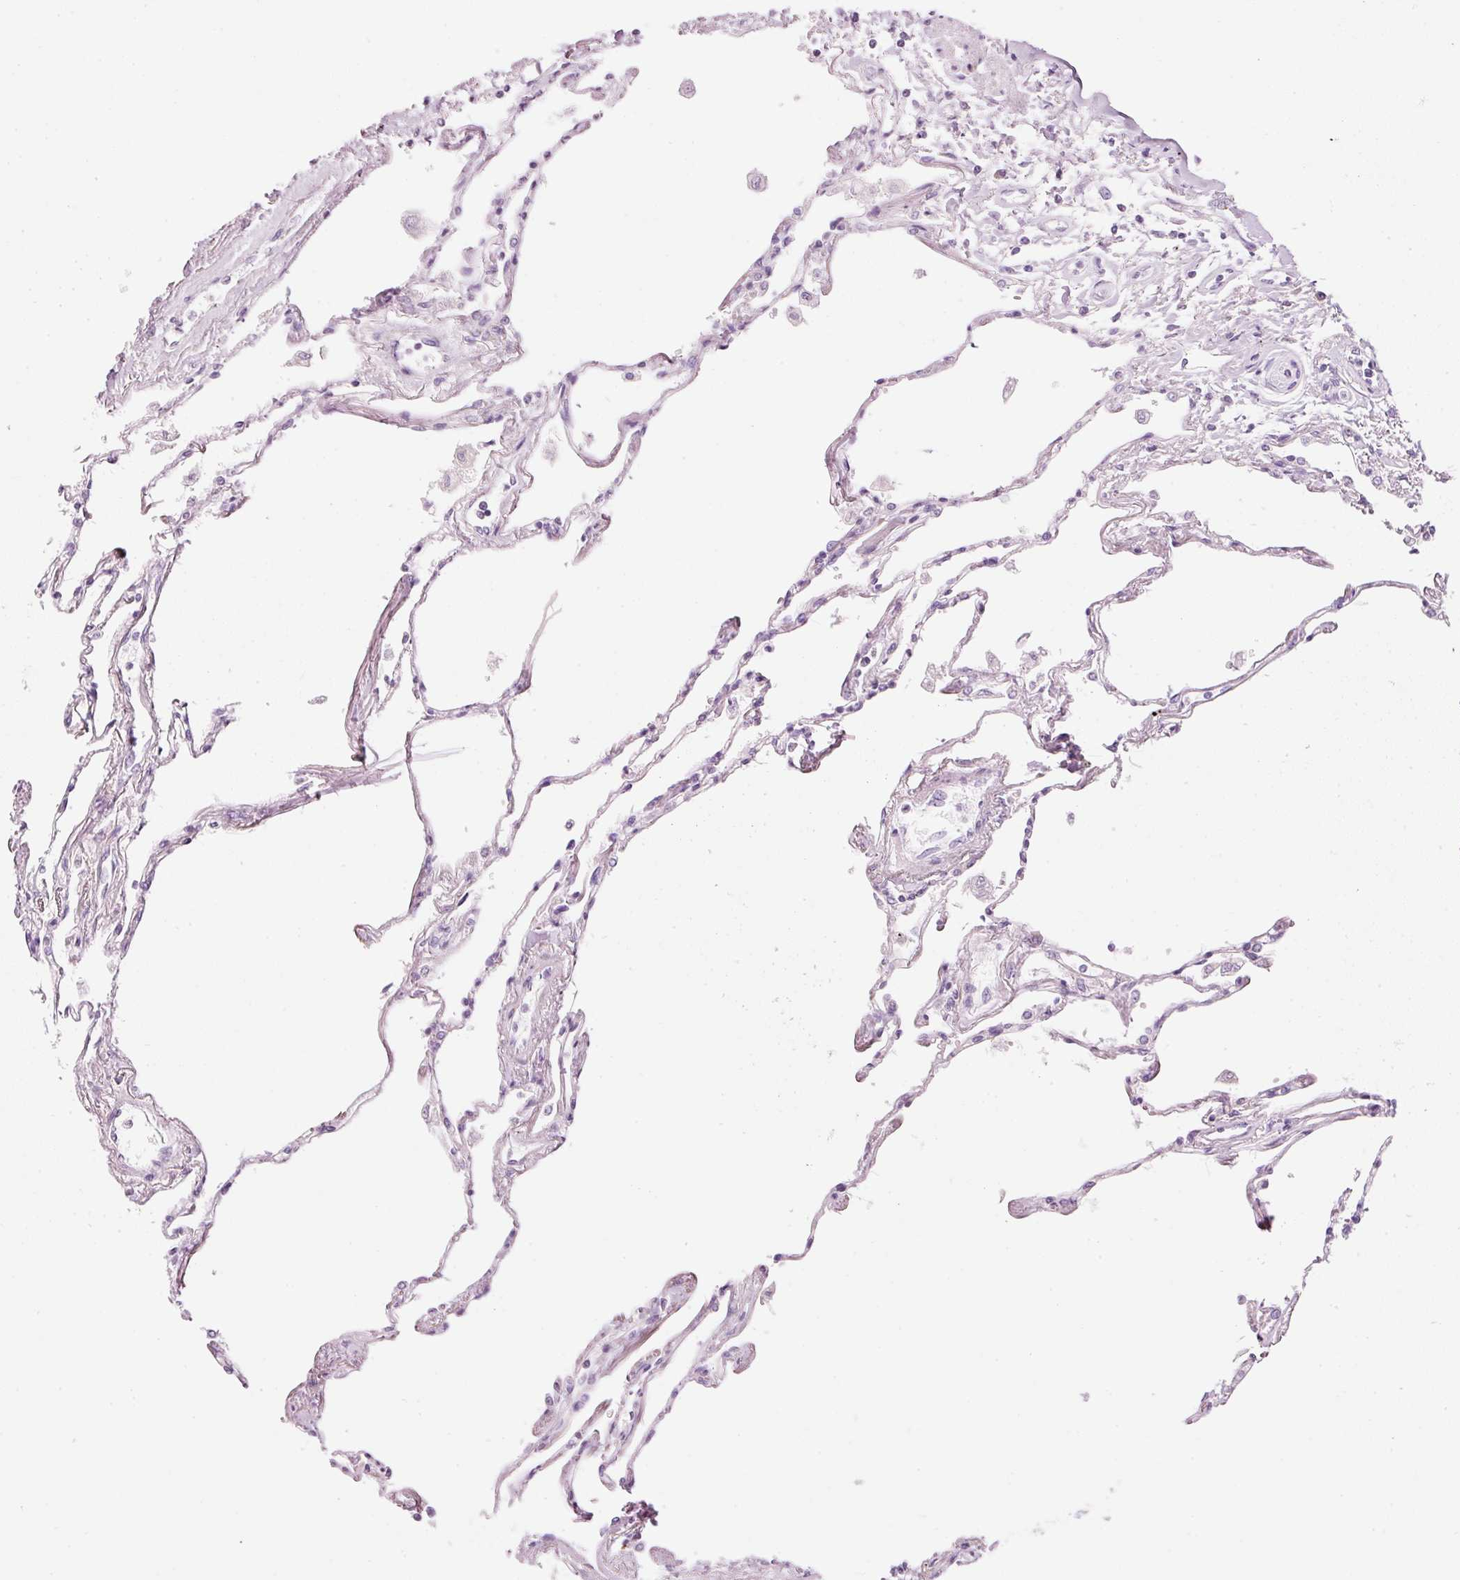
{"staining": {"intensity": "negative", "quantity": "none", "location": "none"}, "tissue": "lung", "cell_type": "Alveolar cells", "image_type": "normal", "snomed": [{"axis": "morphology", "description": "Normal tissue, NOS"}, {"axis": "topography", "description": "Lung"}], "caption": "An immunohistochemistry (IHC) photomicrograph of benign lung is shown. There is no staining in alveolar cells of lung. The staining was performed using DAB (3,3'-diaminobenzidine) to visualize the protein expression in brown, while the nuclei were stained in blue with hematoxylin (Magnification: 20x).", "gene": "CARD16", "patient": {"sex": "female", "age": 67}}